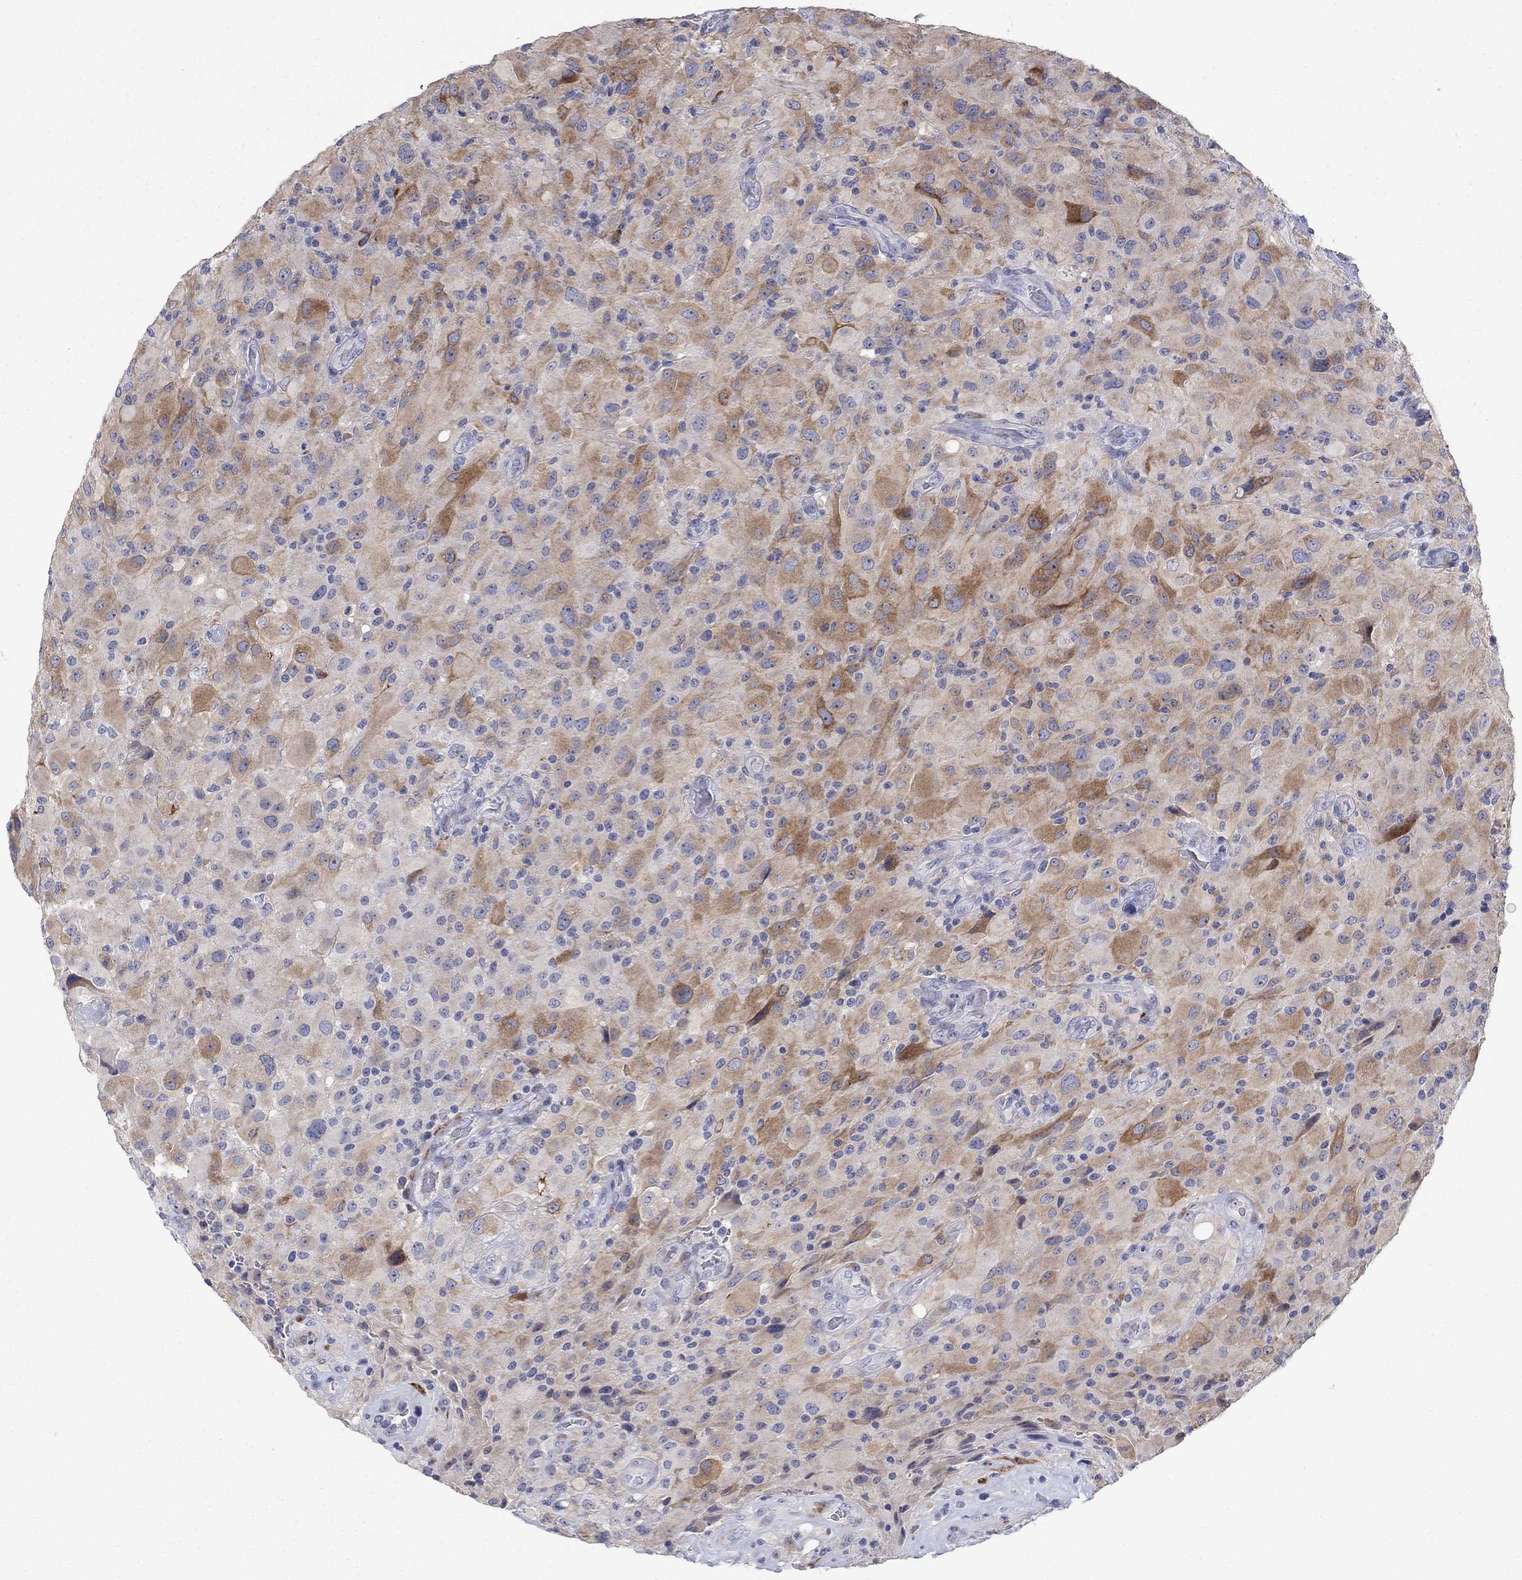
{"staining": {"intensity": "moderate", "quantity": "25%-75%", "location": "cytoplasmic/membranous"}, "tissue": "glioma", "cell_type": "Tumor cells", "image_type": "cancer", "snomed": [{"axis": "morphology", "description": "Glioma, malignant, High grade"}, {"axis": "topography", "description": "Cerebral cortex"}], "caption": "High-power microscopy captured an immunohistochemistry micrograph of malignant high-grade glioma, revealing moderate cytoplasmic/membranous staining in approximately 25%-75% of tumor cells.", "gene": "REEP2", "patient": {"sex": "male", "age": 35}}